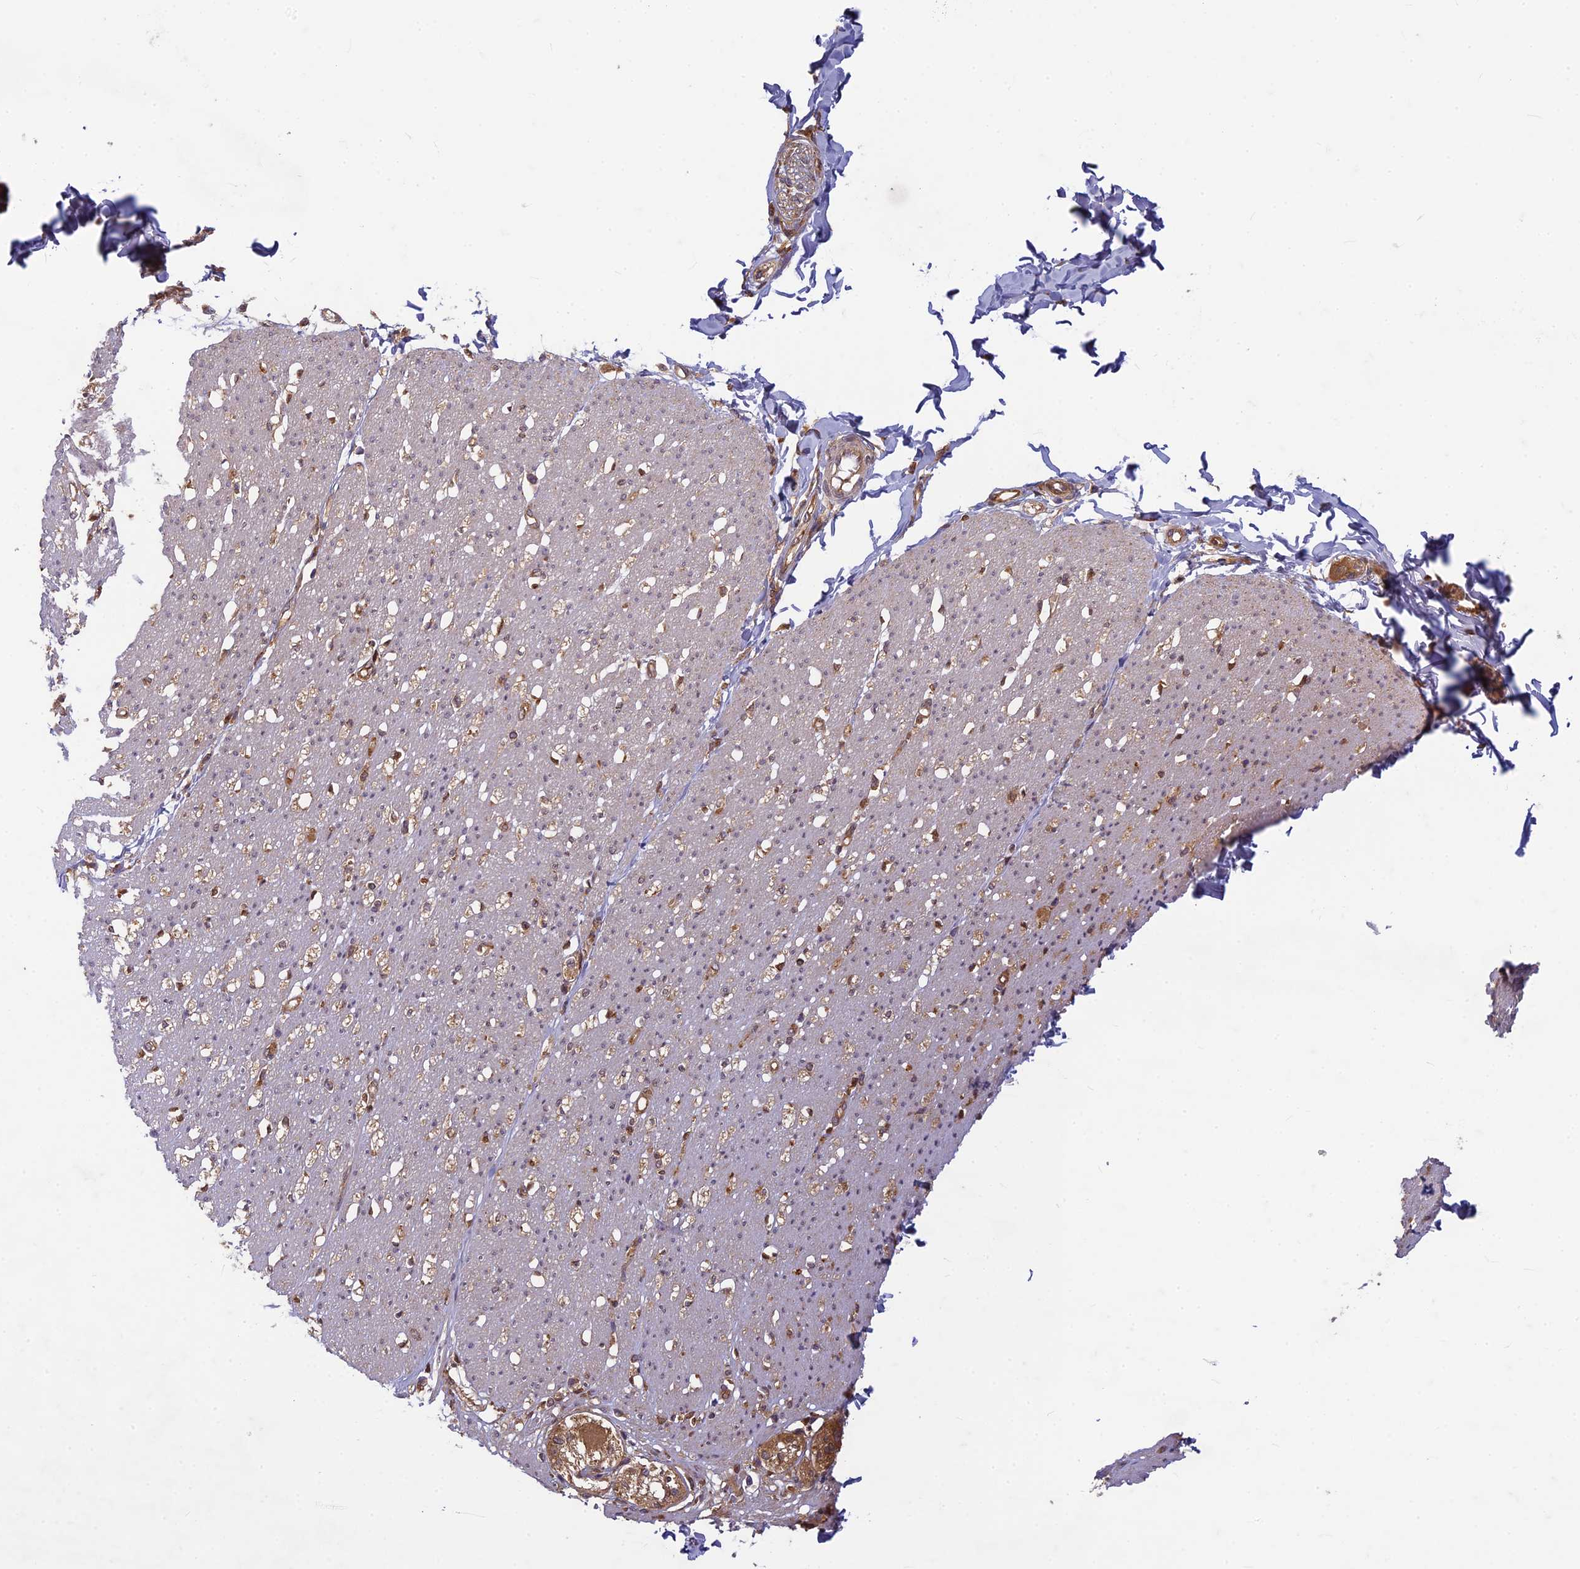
{"staining": {"intensity": "weak", "quantity": "<25%", "location": "cytoplasmic/membranous"}, "tissue": "smooth muscle", "cell_type": "Smooth muscle cells", "image_type": "normal", "snomed": [{"axis": "morphology", "description": "Normal tissue, NOS"}, {"axis": "morphology", "description": "Adenocarcinoma, NOS"}, {"axis": "topography", "description": "Colon"}, {"axis": "topography", "description": "Peripheral nerve tissue"}], "caption": "IHC photomicrograph of benign smooth muscle stained for a protein (brown), which displays no positivity in smooth muscle cells.", "gene": "TCF25", "patient": {"sex": "male", "age": 14}}